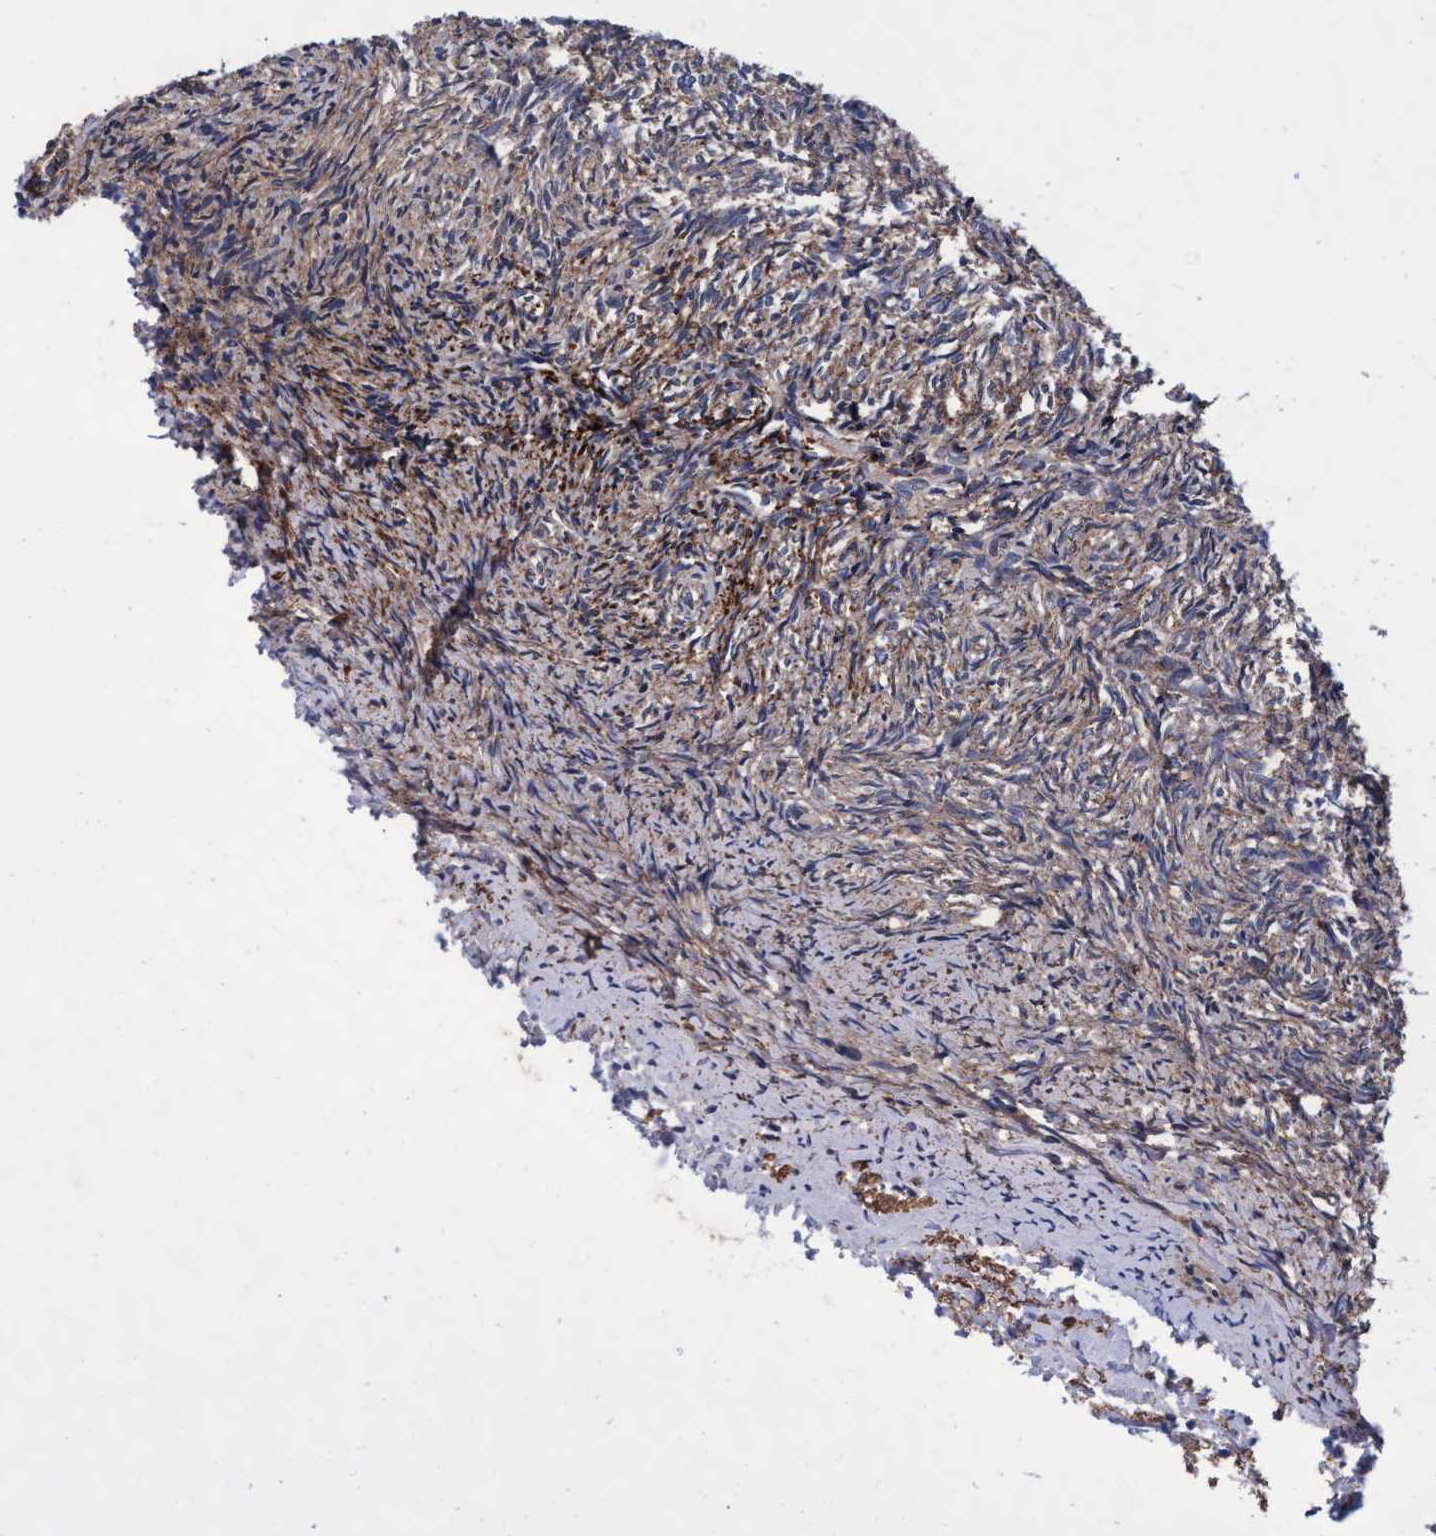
{"staining": {"intensity": "weak", "quantity": ">75%", "location": "cytoplasmic/membranous"}, "tissue": "ovary", "cell_type": "Ovarian stroma cells", "image_type": "normal", "snomed": [{"axis": "morphology", "description": "Normal tissue, NOS"}, {"axis": "topography", "description": "Ovary"}], "caption": "Ovary stained with DAB (3,3'-diaminobenzidine) immunohistochemistry (IHC) shows low levels of weak cytoplasmic/membranous positivity in about >75% of ovarian stroma cells.", "gene": "CPQ", "patient": {"sex": "female", "age": 41}}